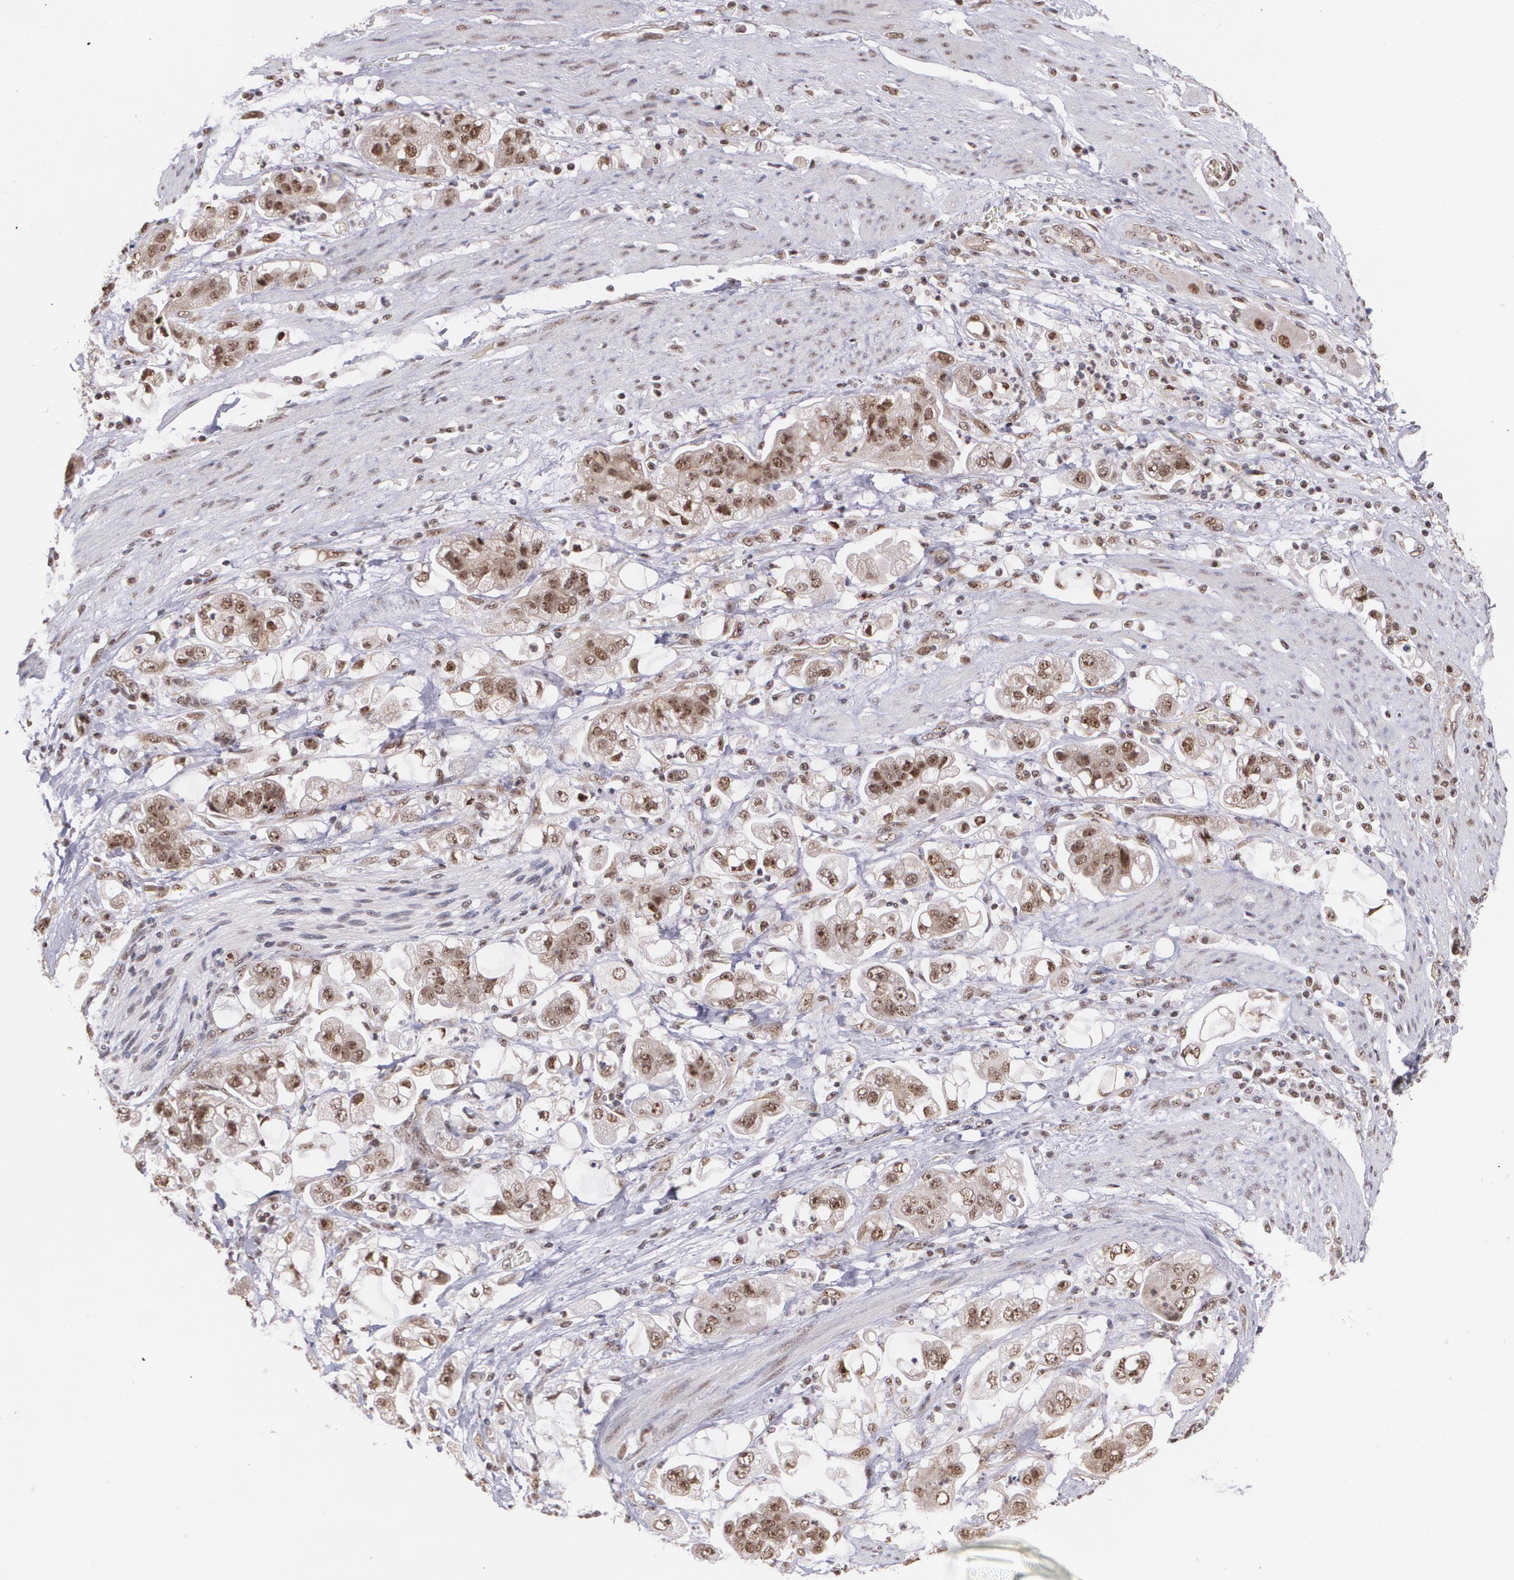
{"staining": {"intensity": "strong", "quantity": ">75%", "location": "cytoplasmic/membranous,nuclear"}, "tissue": "stomach cancer", "cell_type": "Tumor cells", "image_type": "cancer", "snomed": [{"axis": "morphology", "description": "Adenocarcinoma, NOS"}, {"axis": "topography", "description": "Stomach"}], "caption": "Protein expression analysis of stomach cancer (adenocarcinoma) exhibits strong cytoplasmic/membranous and nuclear expression in approximately >75% of tumor cells. Nuclei are stained in blue.", "gene": "C6orf15", "patient": {"sex": "male", "age": 62}}